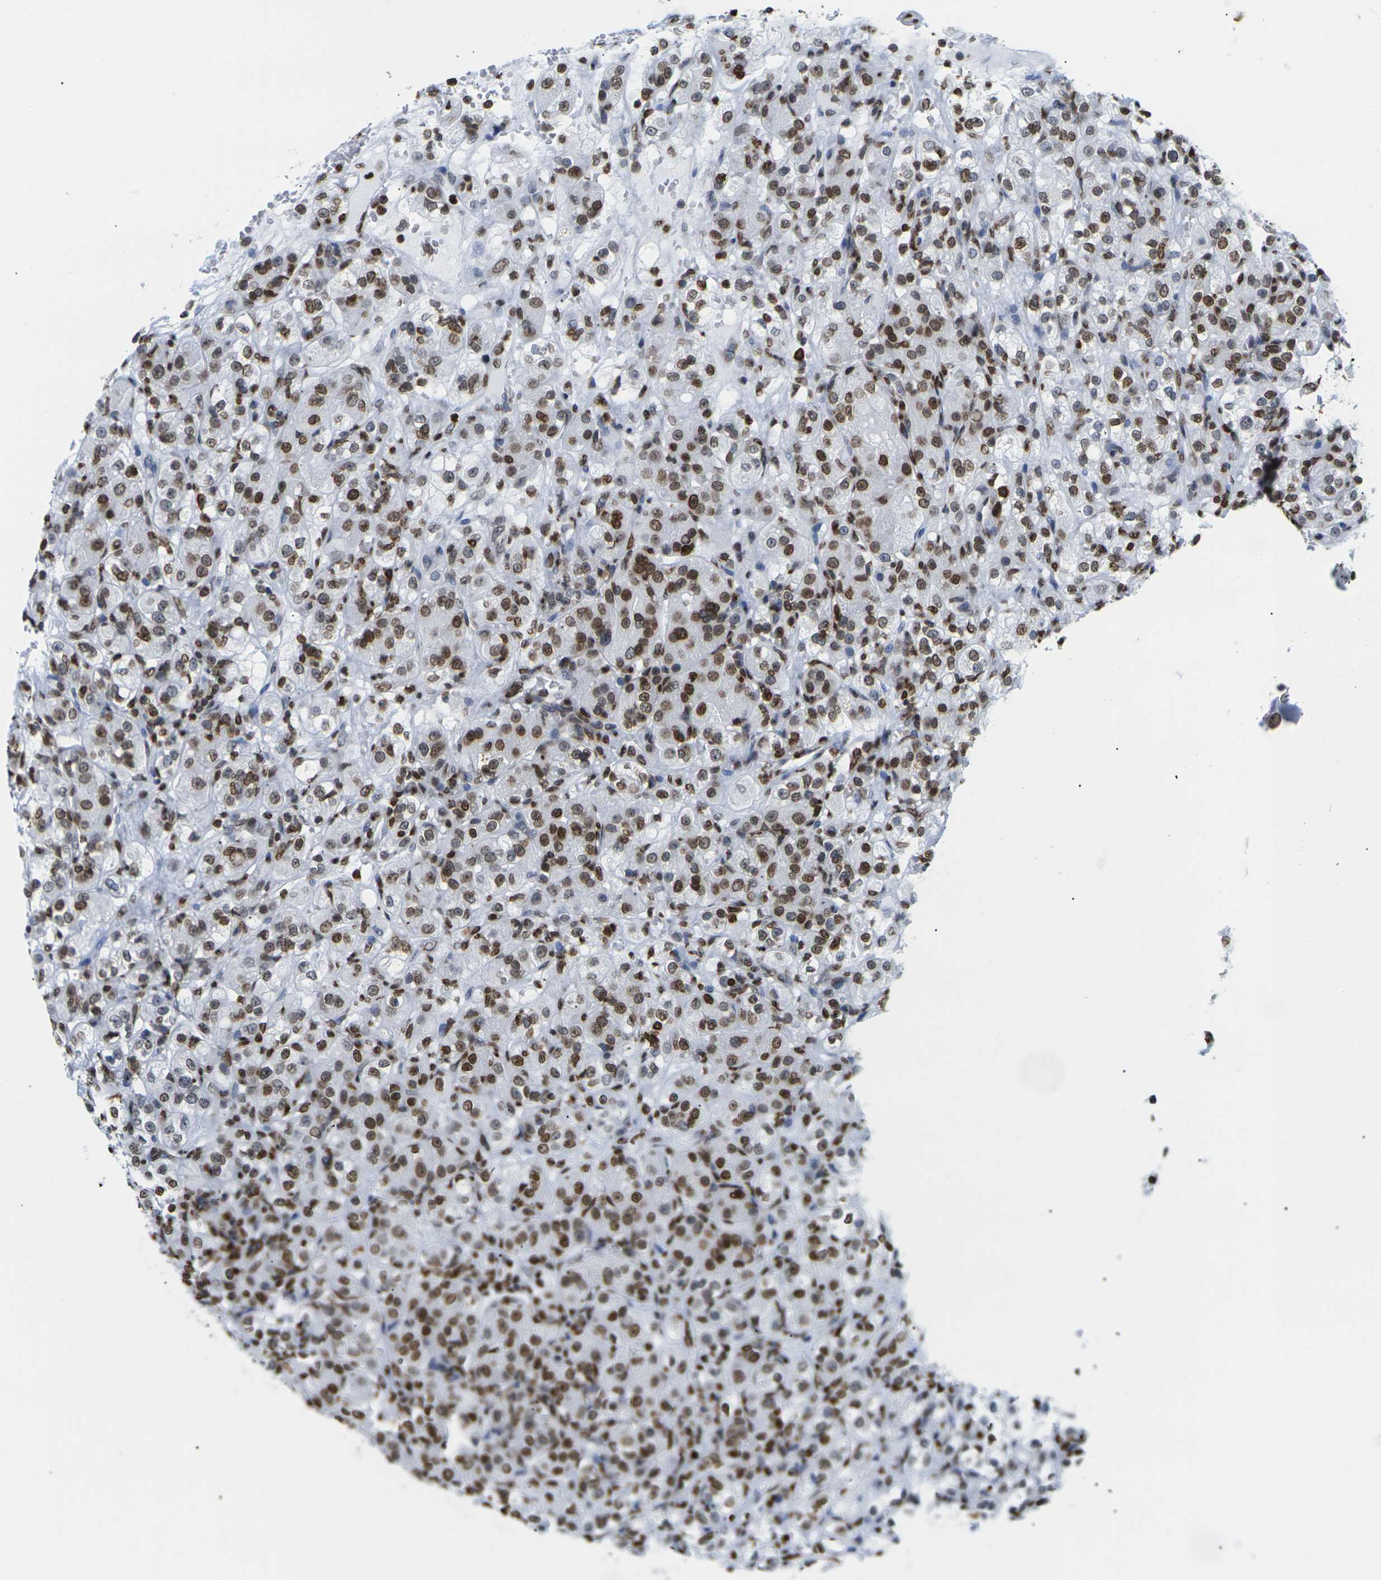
{"staining": {"intensity": "moderate", "quantity": ">75%", "location": "cytoplasmic/membranous,nuclear"}, "tissue": "renal cancer", "cell_type": "Tumor cells", "image_type": "cancer", "snomed": [{"axis": "morphology", "description": "Normal tissue, NOS"}, {"axis": "morphology", "description": "Adenocarcinoma, NOS"}, {"axis": "topography", "description": "Kidney"}], "caption": "High-magnification brightfield microscopy of adenocarcinoma (renal) stained with DAB (brown) and counterstained with hematoxylin (blue). tumor cells exhibit moderate cytoplasmic/membranous and nuclear staining is identified in approximately>75% of cells.", "gene": "H2AC21", "patient": {"sex": "male", "age": 61}}